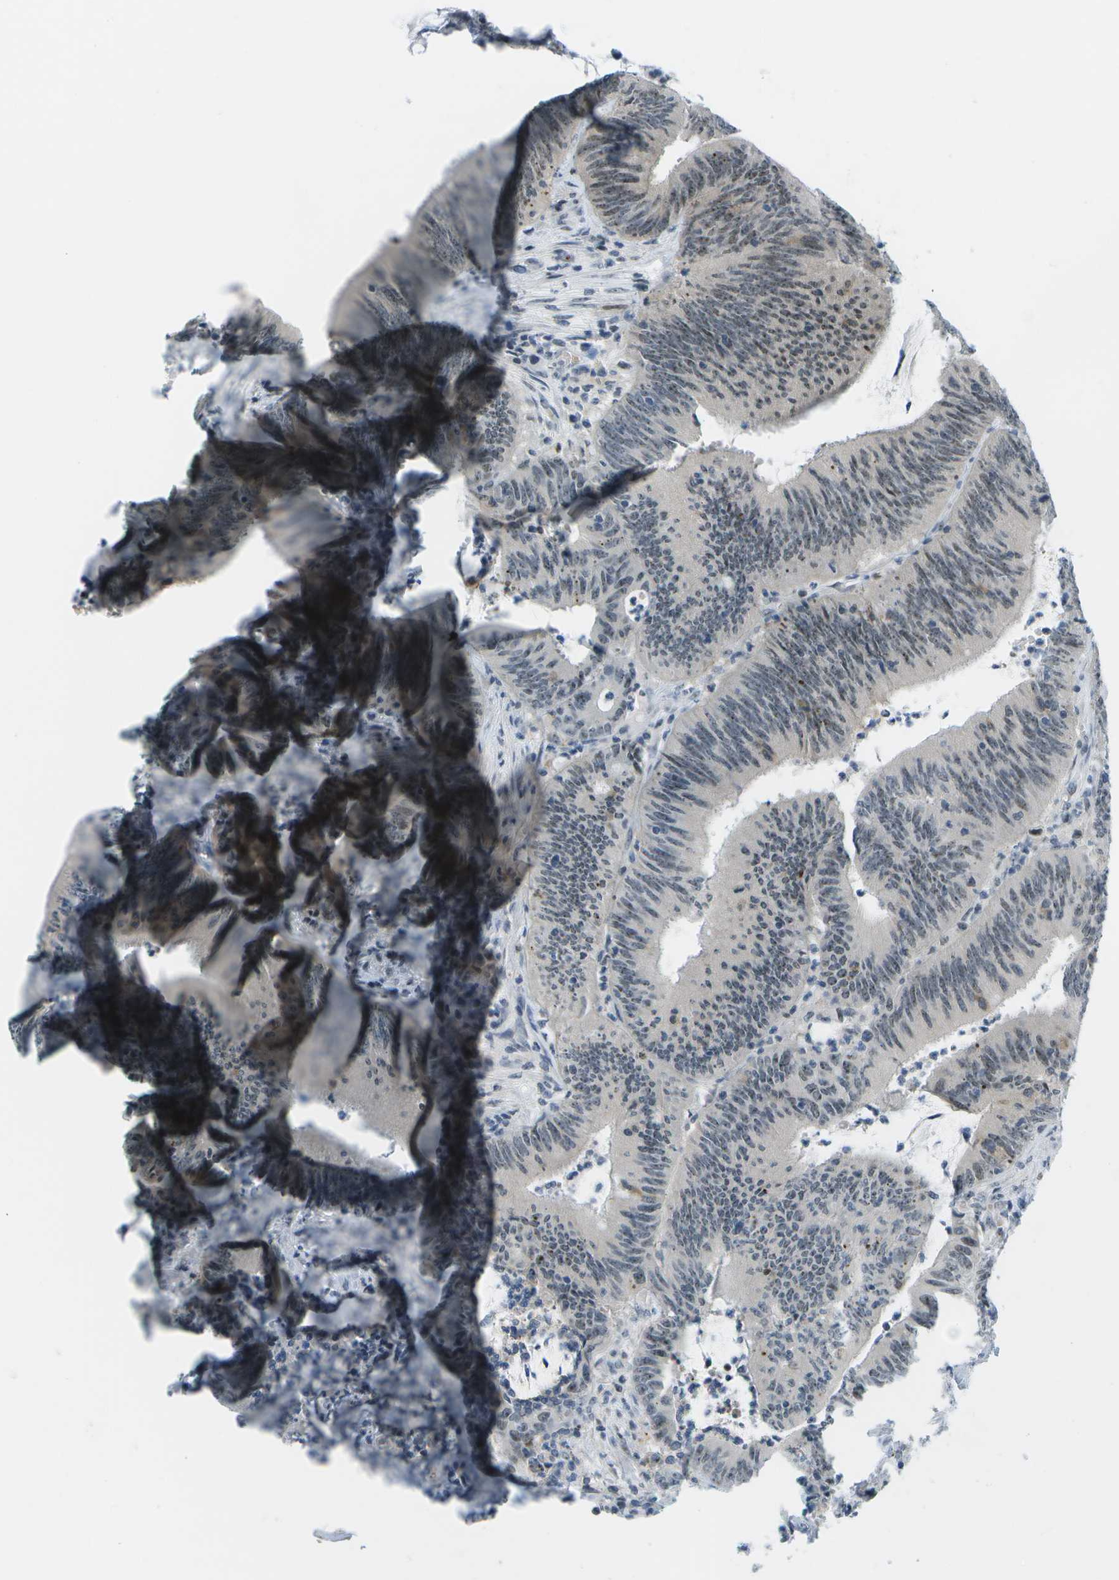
{"staining": {"intensity": "weak", "quantity": "25%-75%", "location": "nuclear"}, "tissue": "colorectal cancer", "cell_type": "Tumor cells", "image_type": "cancer", "snomed": [{"axis": "morphology", "description": "Normal tissue, NOS"}, {"axis": "morphology", "description": "Adenocarcinoma, NOS"}, {"axis": "topography", "description": "Rectum"}], "caption": "Tumor cells display weak nuclear positivity in about 25%-75% of cells in colorectal adenocarcinoma.", "gene": "PITHD1", "patient": {"sex": "female", "age": 66}}